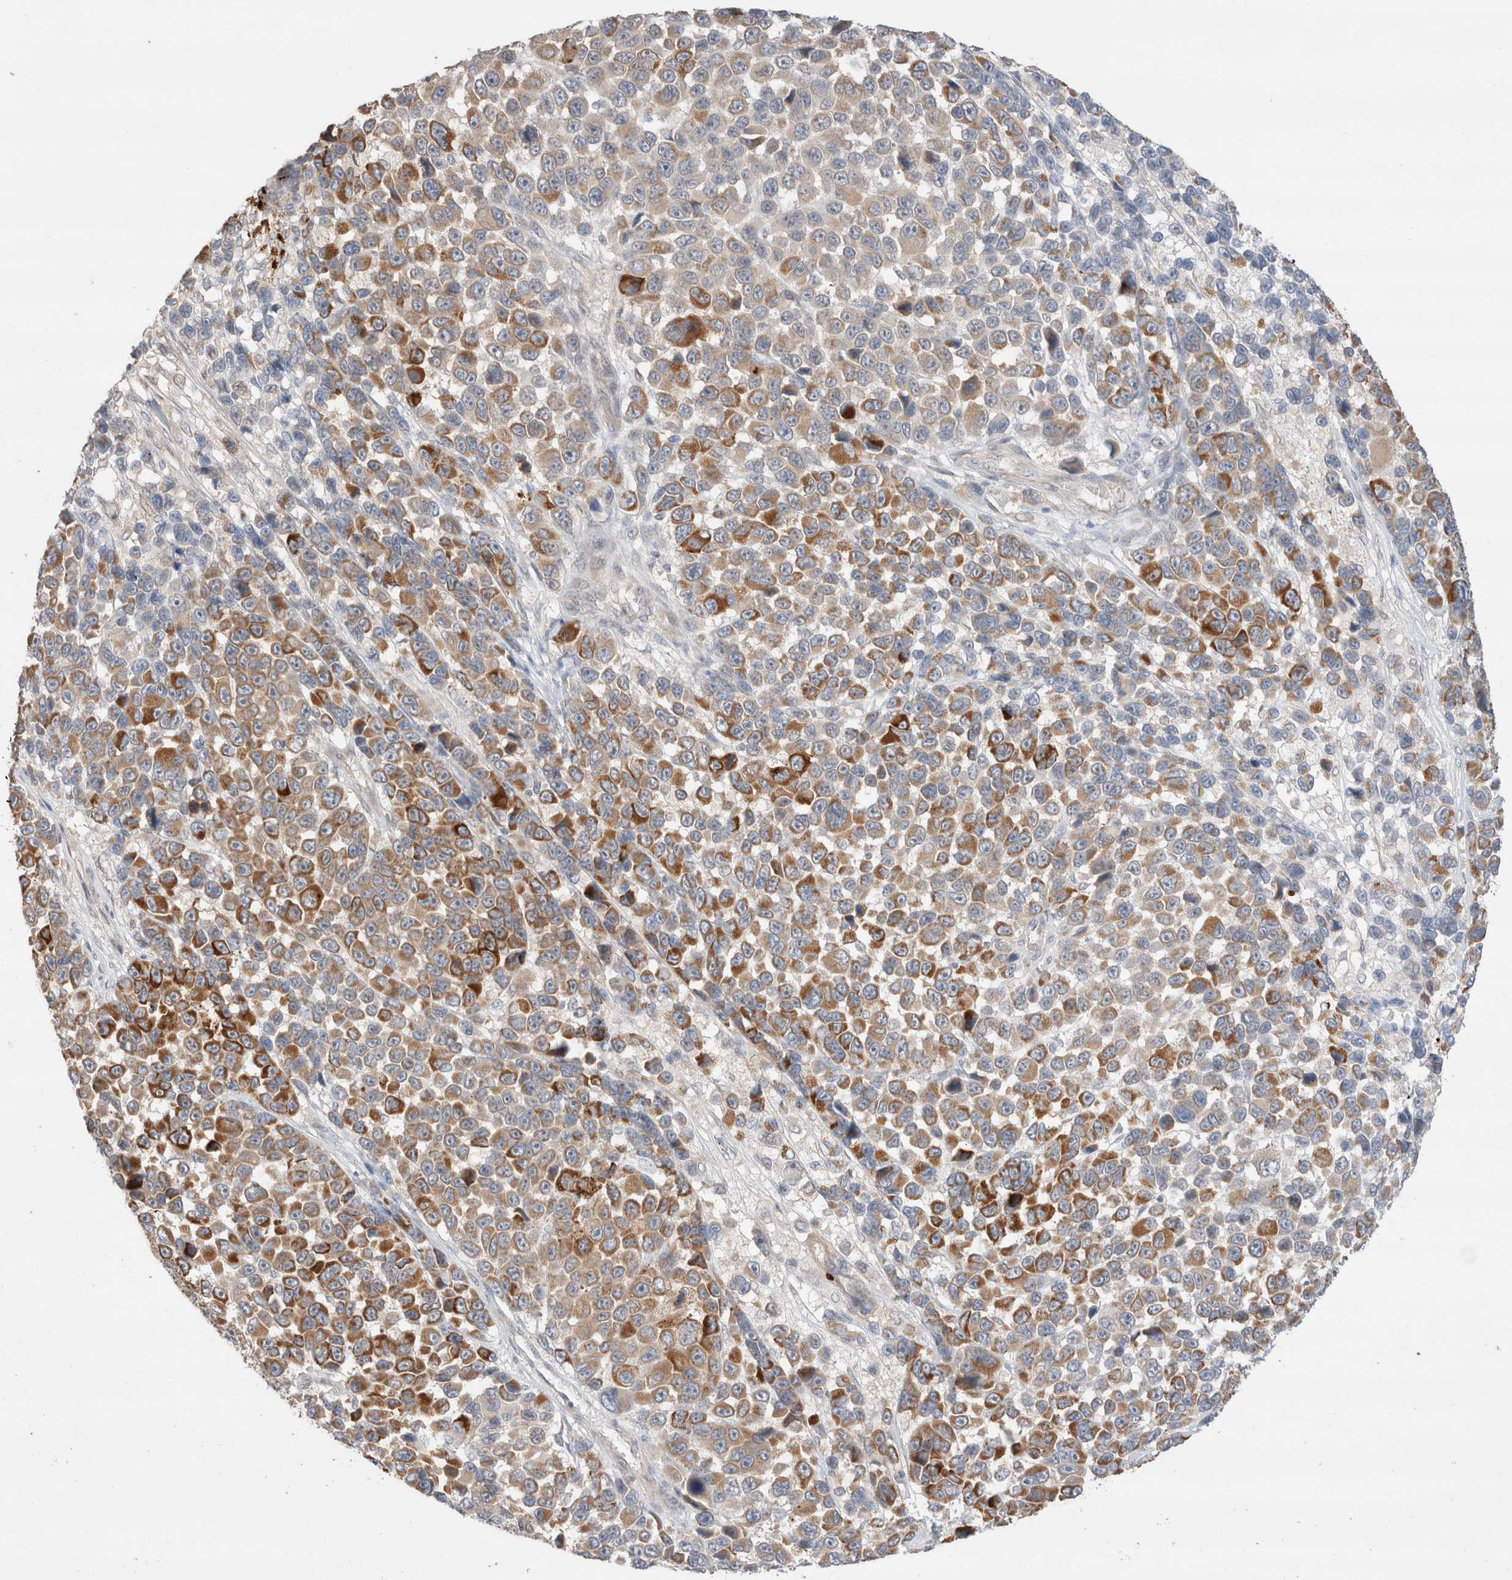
{"staining": {"intensity": "moderate", "quantity": ">75%", "location": "cytoplasmic/membranous"}, "tissue": "melanoma", "cell_type": "Tumor cells", "image_type": "cancer", "snomed": [{"axis": "morphology", "description": "Malignant melanoma, NOS"}, {"axis": "topography", "description": "Skin"}], "caption": "Immunohistochemical staining of human melanoma demonstrates medium levels of moderate cytoplasmic/membranous protein positivity in about >75% of tumor cells.", "gene": "TRIM41", "patient": {"sex": "male", "age": 53}}